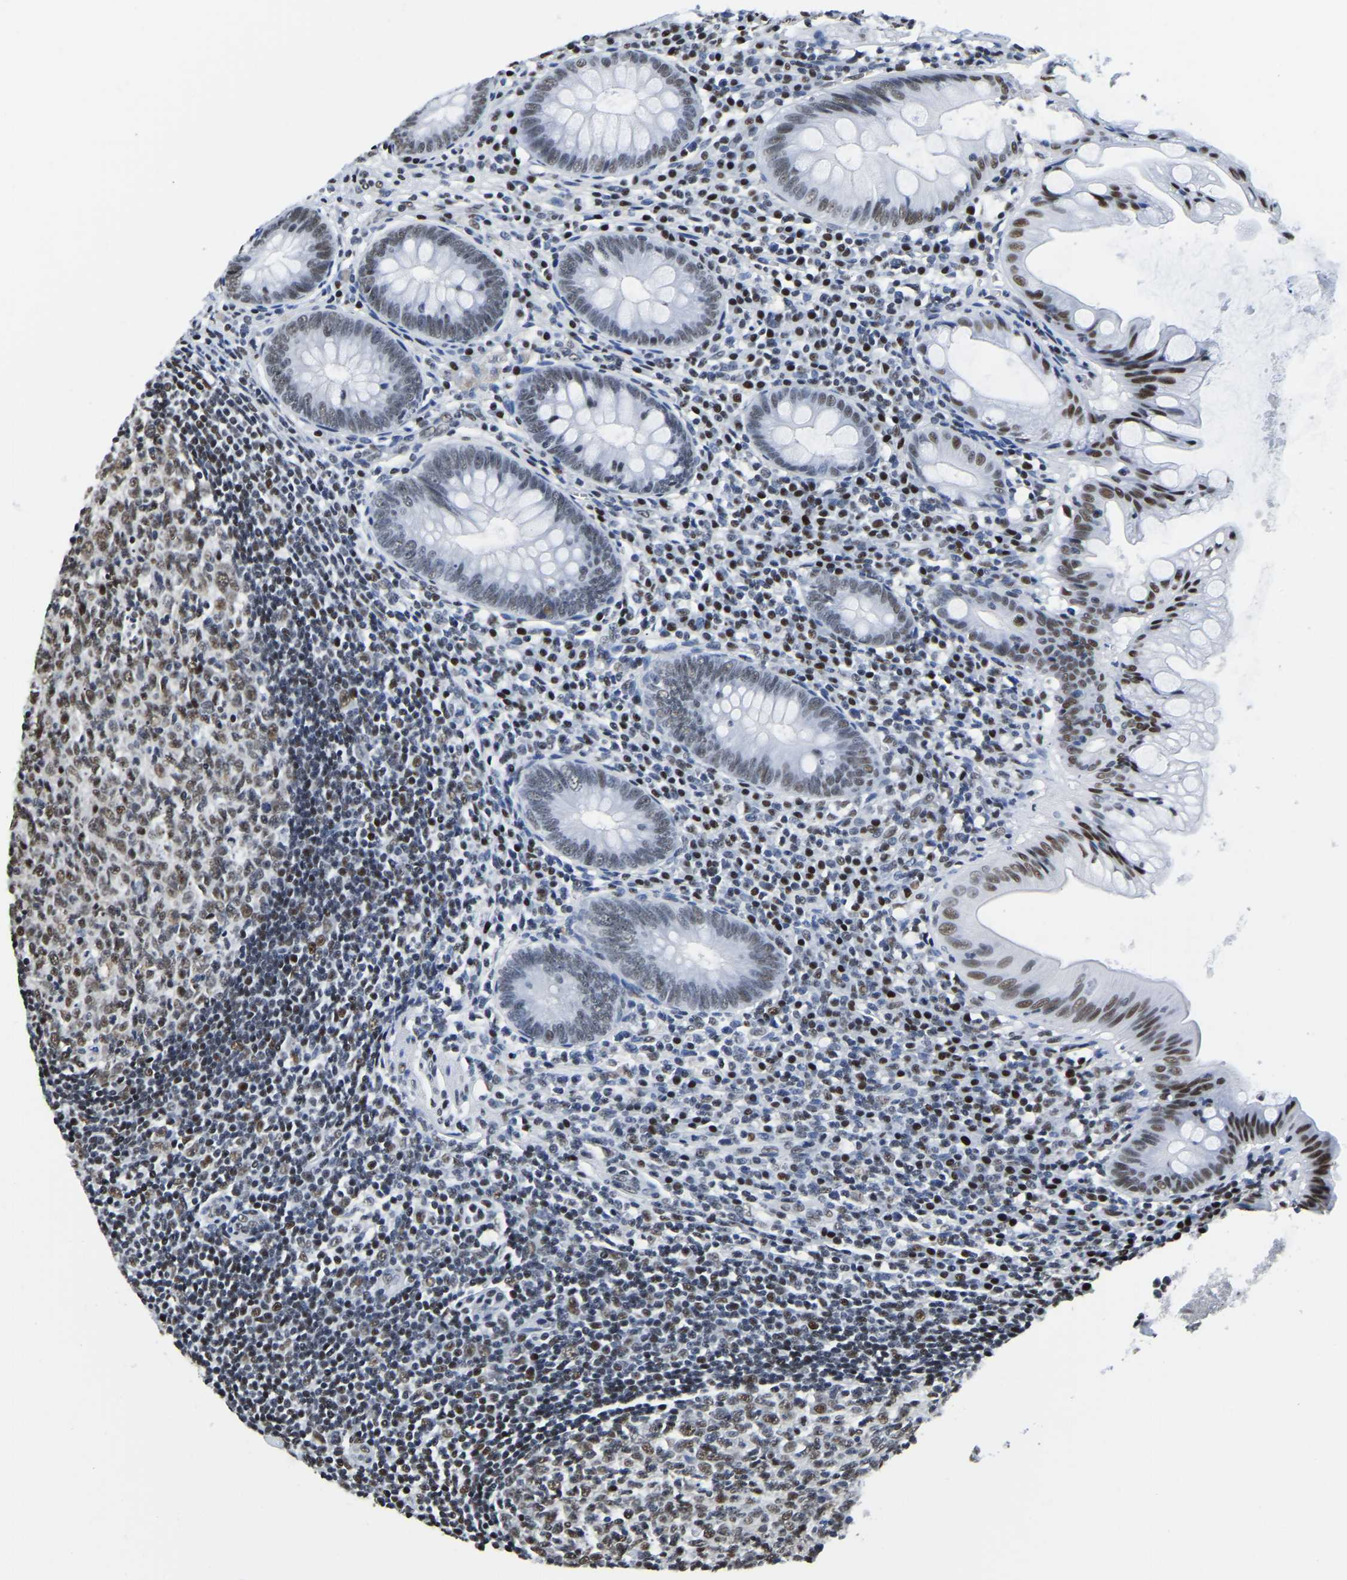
{"staining": {"intensity": "moderate", "quantity": "25%-75%", "location": "nuclear"}, "tissue": "appendix", "cell_type": "Glandular cells", "image_type": "normal", "snomed": [{"axis": "morphology", "description": "Normal tissue, NOS"}, {"axis": "topography", "description": "Appendix"}], "caption": "IHC photomicrograph of unremarkable appendix: human appendix stained using IHC displays medium levels of moderate protein expression localized specifically in the nuclear of glandular cells, appearing as a nuclear brown color.", "gene": "UBA1", "patient": {"sex": "male", "age": 56}}